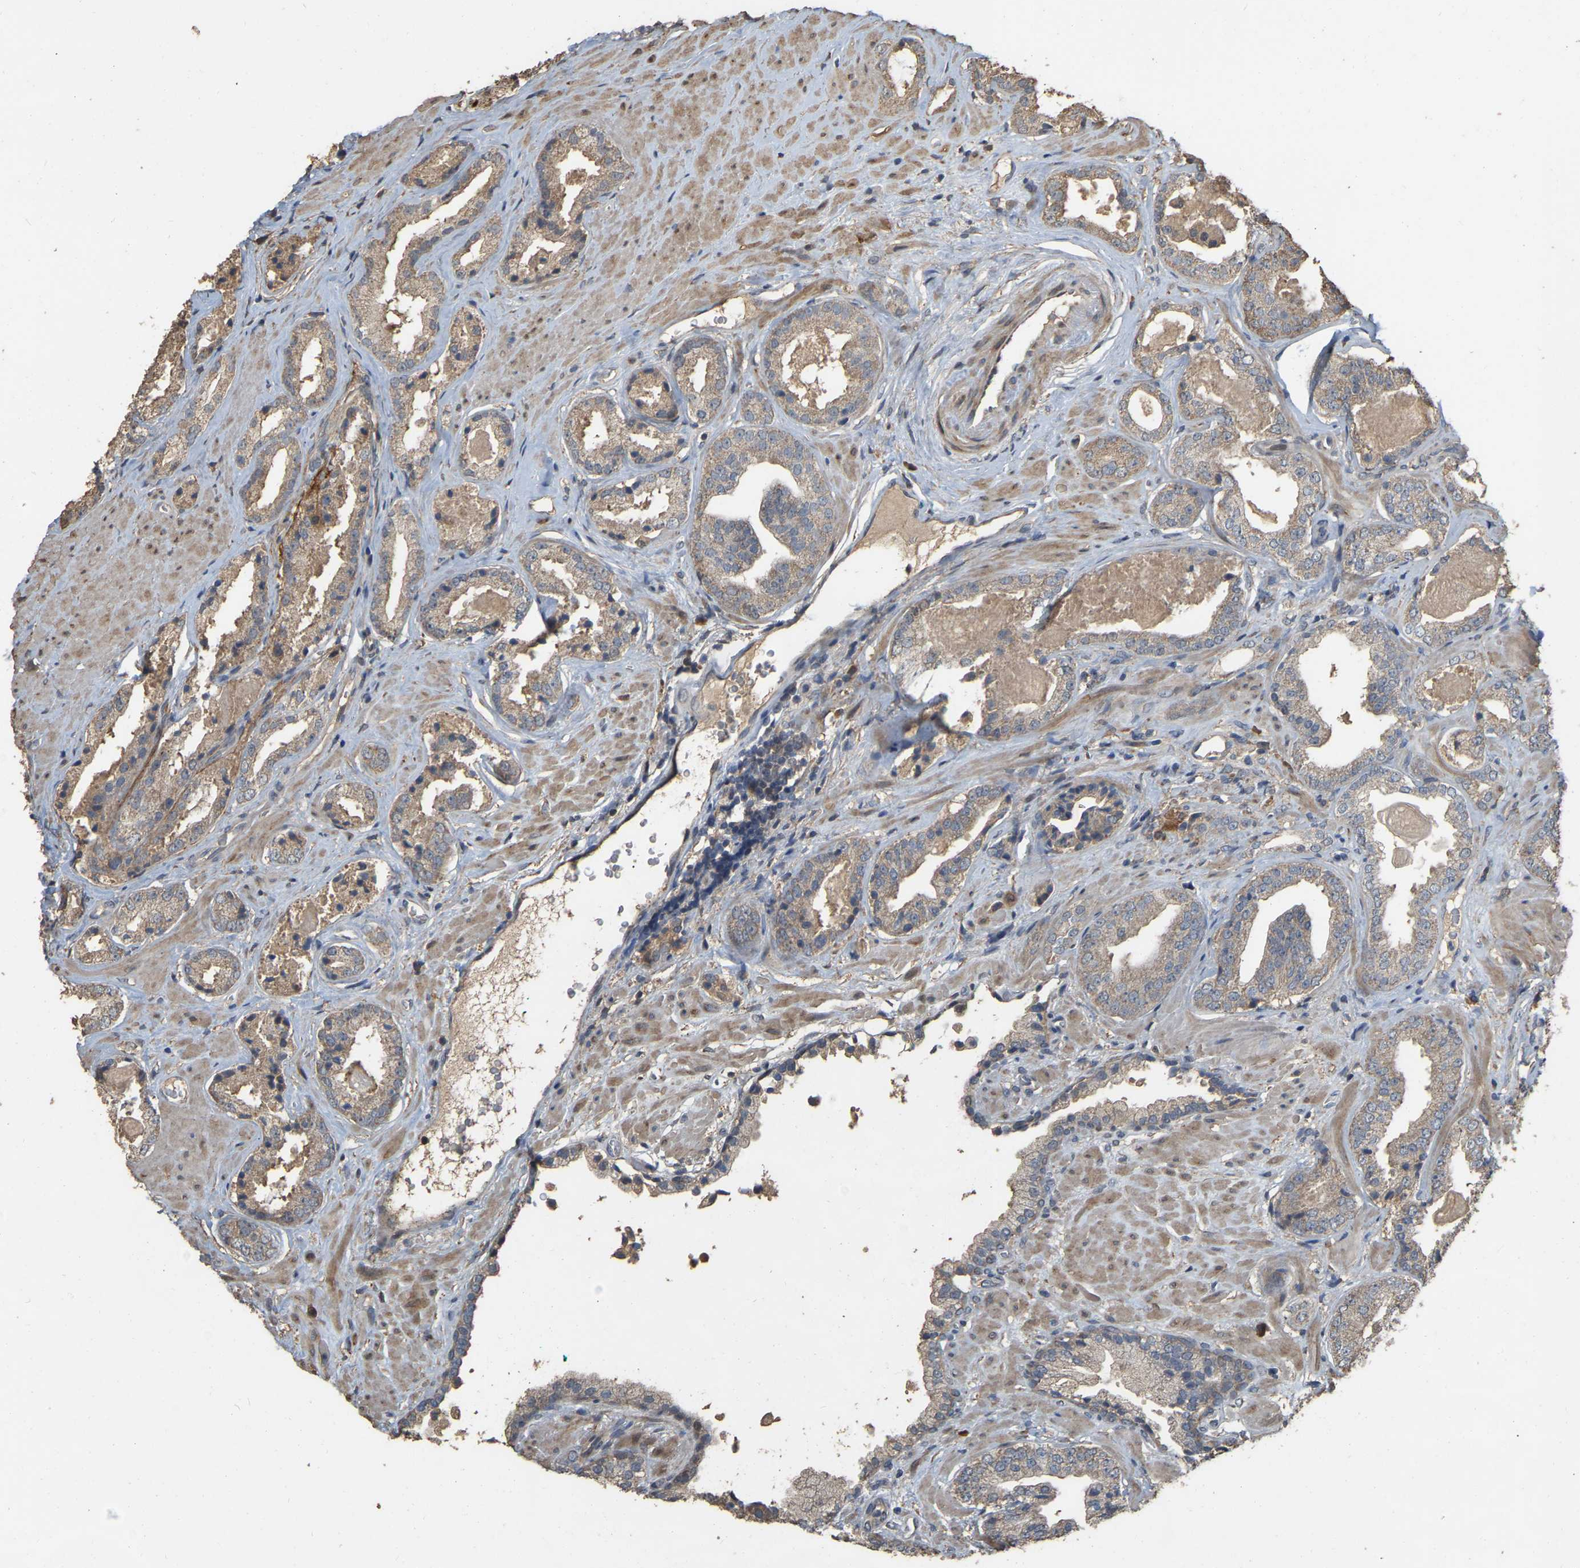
{"staining": {"intensity": "weak", "quantity": ">75%", "location": "cytoplasmic/membranous"}, "tissue": "prostate cancer", "cell_type": "Tumor cells", "image_type": "cancer", "snomed": [{"axis": "morphology", "description": "Adenocarcinoma, Low grade"}, {"axis": "topography", "description": "Prostate"}], "caption": "Brown immunohistochemical staining in prostate cancer (adenocarcinoma (low-grade)) shows weak cytoplasmic/membranous expression in about >75% of tumor cells.", "gene": "NCS1", "patient": {"sex": "male", "age": 71}}